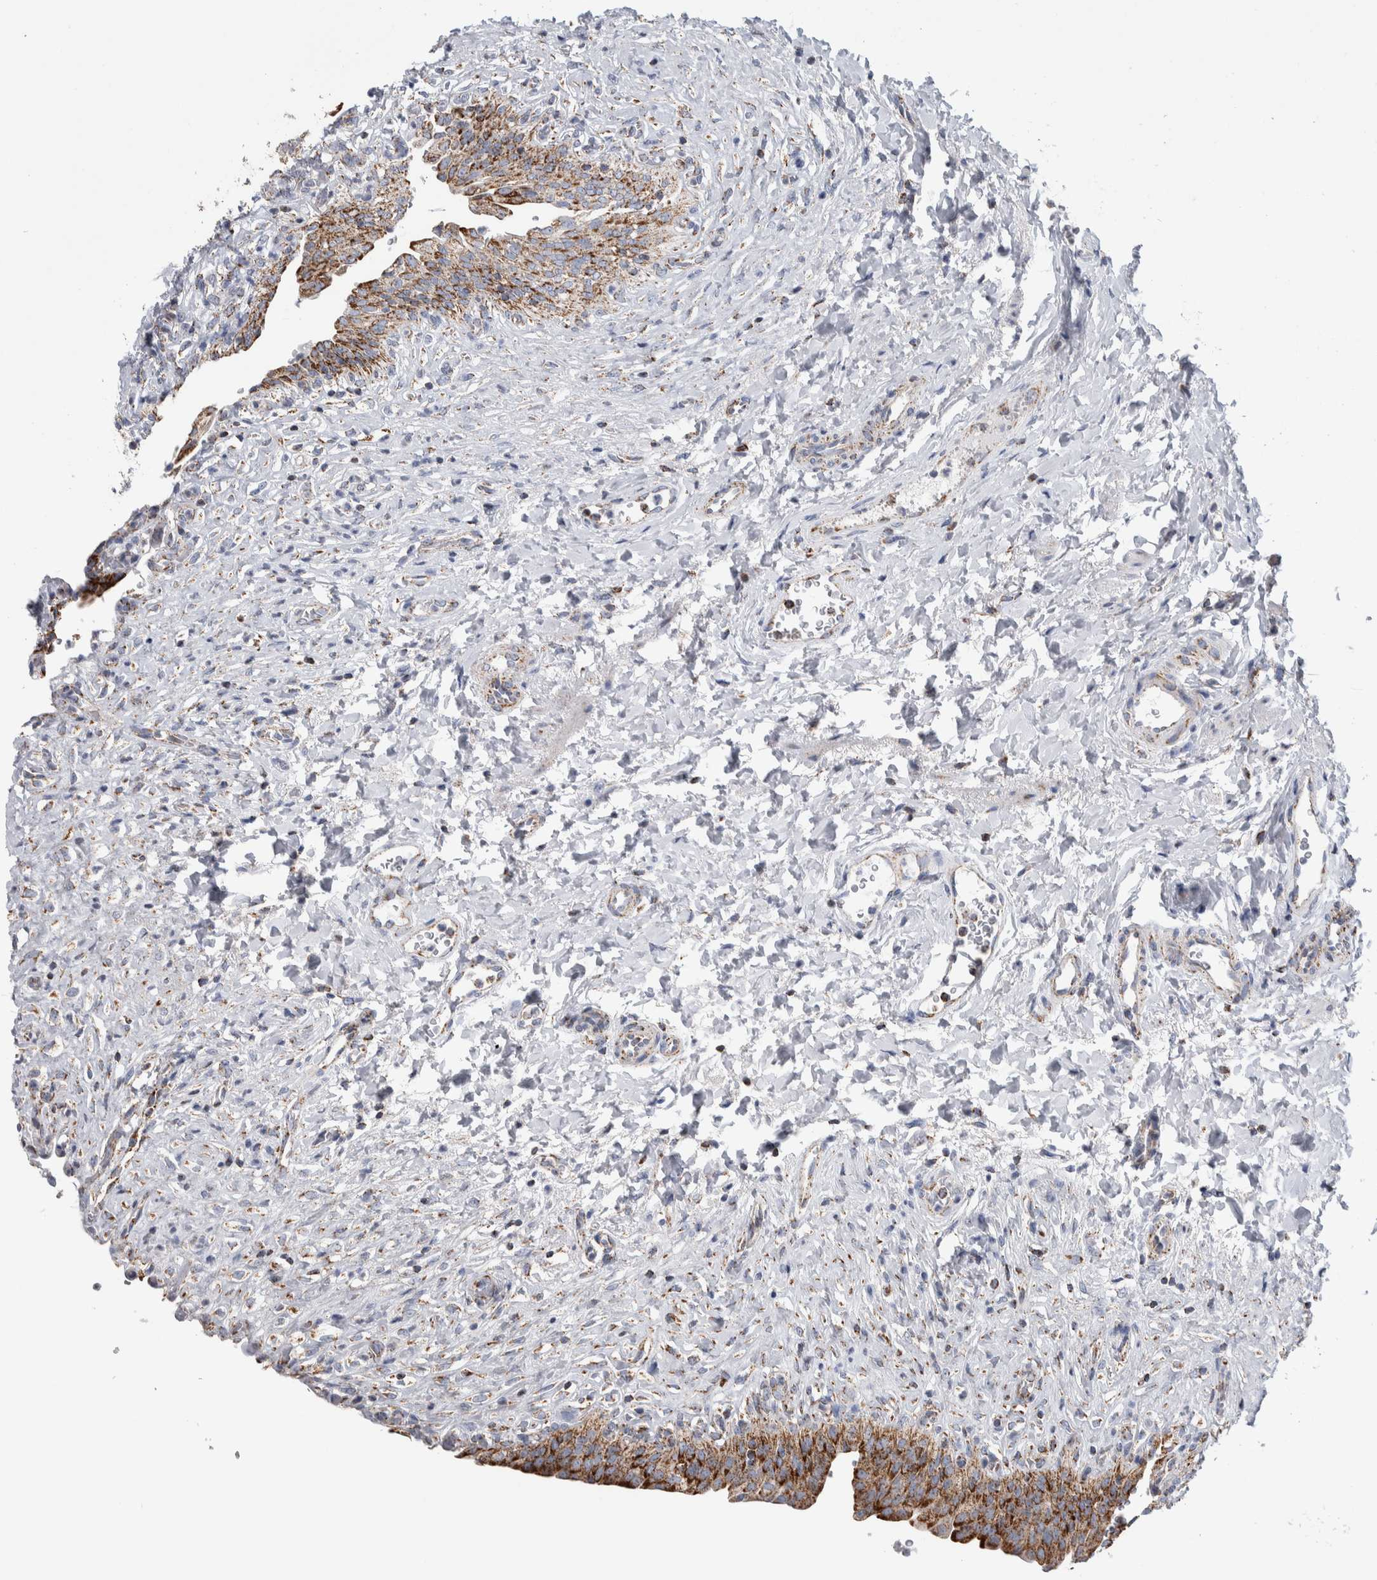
{"staining": {"intensity": "moderate", "quantity": ">75%", "location": "cytoplasmic/membranous"}, "tissue": "urinary bladder", "cell_type": "Urothelial cells", "image_type": "normal", "snomed": [{"axis": "morphology", "description": "Urothelial carcinoma, High grade"}, {"axis": "topography", "description": "Urinary bladder"}], "caption": "IHC micrograph of normal urinary bladder stained for a protein (brown), which displays medium levels of moderate cytoplasmic/membranous positivity in about >75% of urothelial cells.", "gene": "ETFA", "patient": {"sex": "male", "age": 46}}